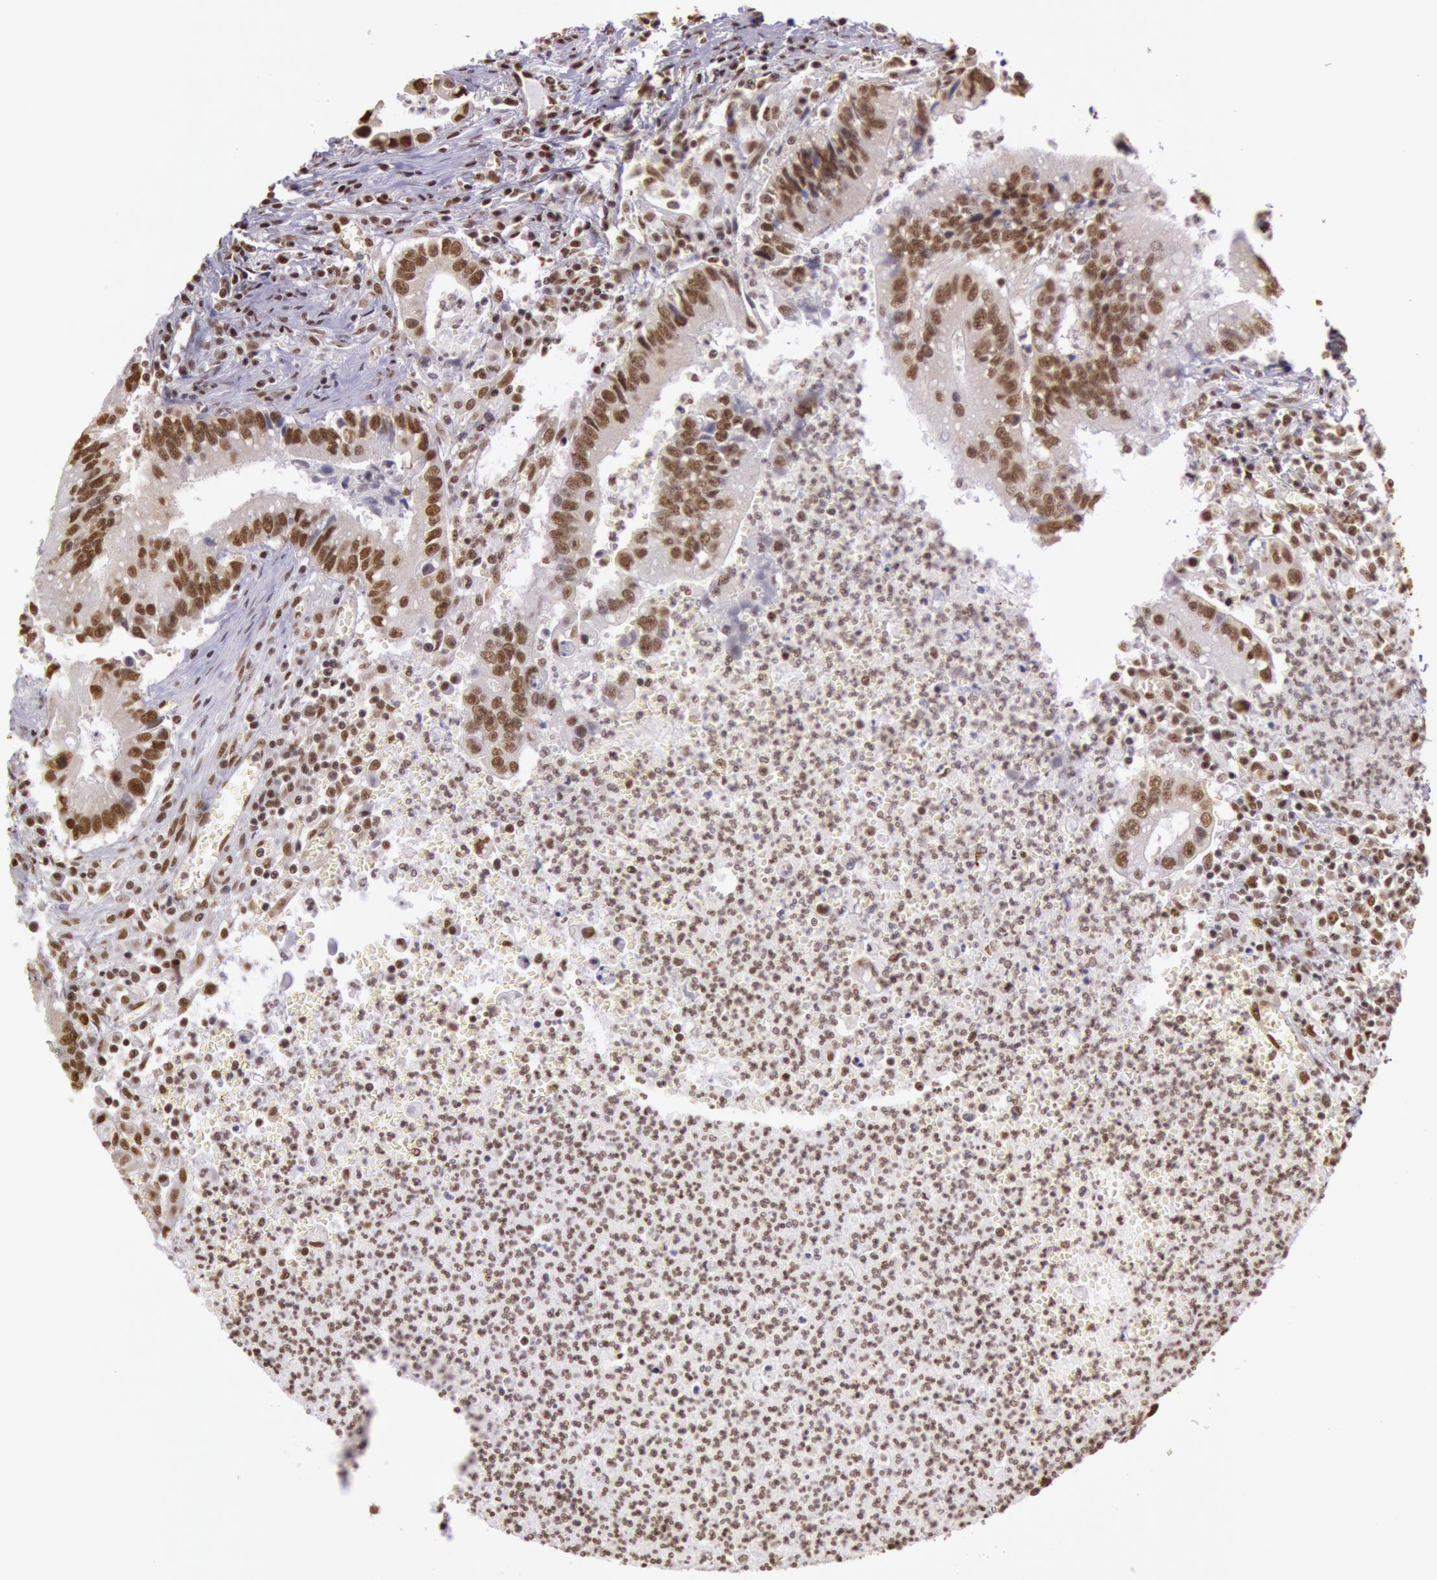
{"staining": {"intensity": "moderate", "quantity": ">75%", "location": "nuclear"}, "tissue": "colorectal cancer", "cell_type": "Tumor cells", "image_type": "cancer", "snomed": [{"axis": "morphology", "description": "Adenocarcinoma, NOS"}, {"axis": "topography", "description": "Rectum"}], "caption": "Colorectal cancer (adenocarcinoma) was stained to show a protein in brown. There is medium levels of moderate nuclear positivity in approximately >75% of tumor cells.", "gene": "HNRNPH2", "patient": {"sex": "female", "age": 81}}